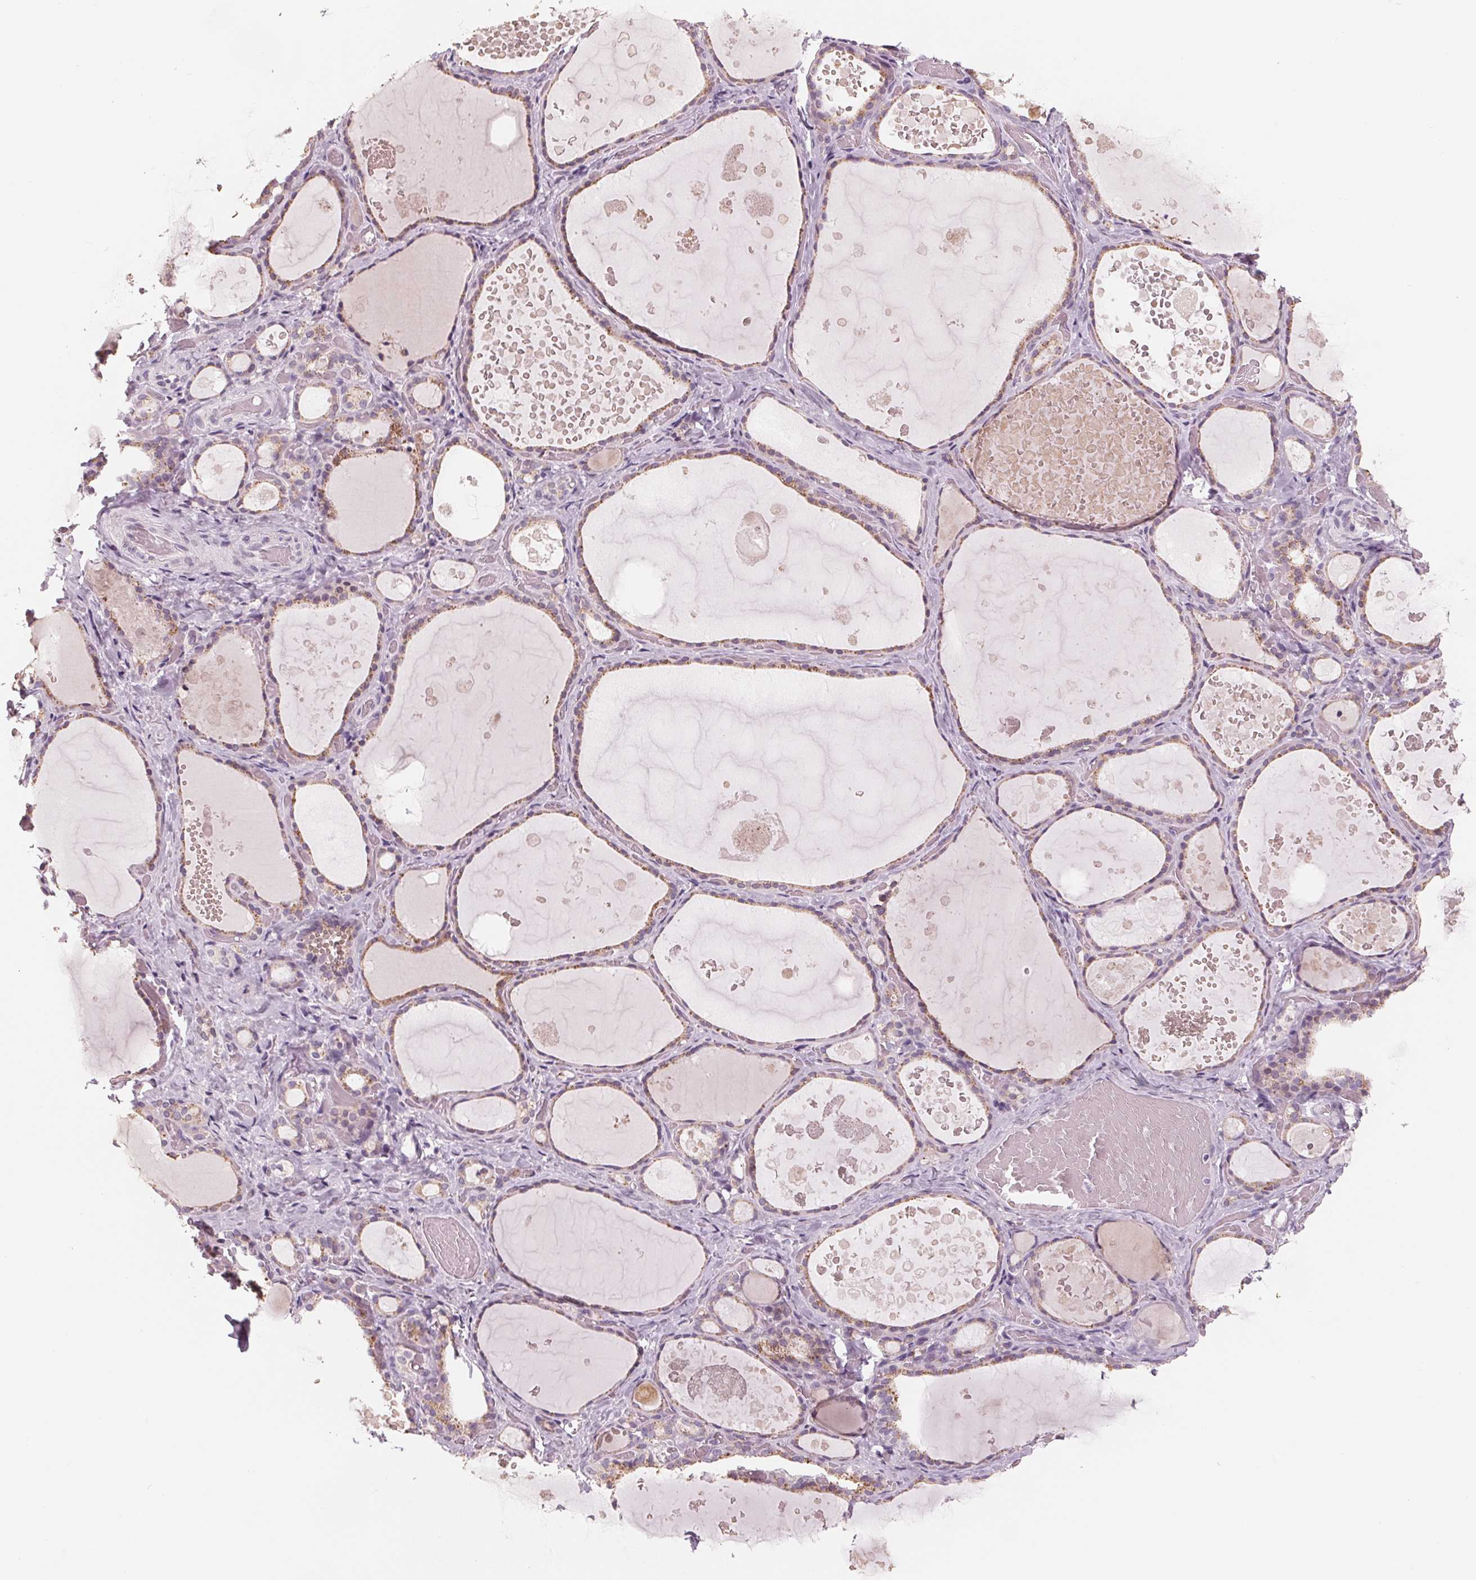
{"staining": {"intensity": "weak", "quantity": "25%-75%", "location": "cytoplasmic/membranous"}, "tissue": "thyroid gland", "cell_type": "Glandular cells", "image_type": "normal", "snomed": [{"axis": "morphology", "description": "Normal tissue, NOS"}, {"axis": "topography", "description": "Thyroid gland"}], "caption": "Immunohistochemistry (IHC) staining of unremarkable thyroid gland, which shows low levels of weak cytoplasmic/membranous positivity in approximately 25%-75% of glandular cells indicating weak cytoplasmic/membranous protein expression. The staining was performed using DAB (brown) for protein detection and nuclei were counterstained in hematoxylin (blue).", "gene": "IL9R", "patient": {"sex": "female", "age": 56}}